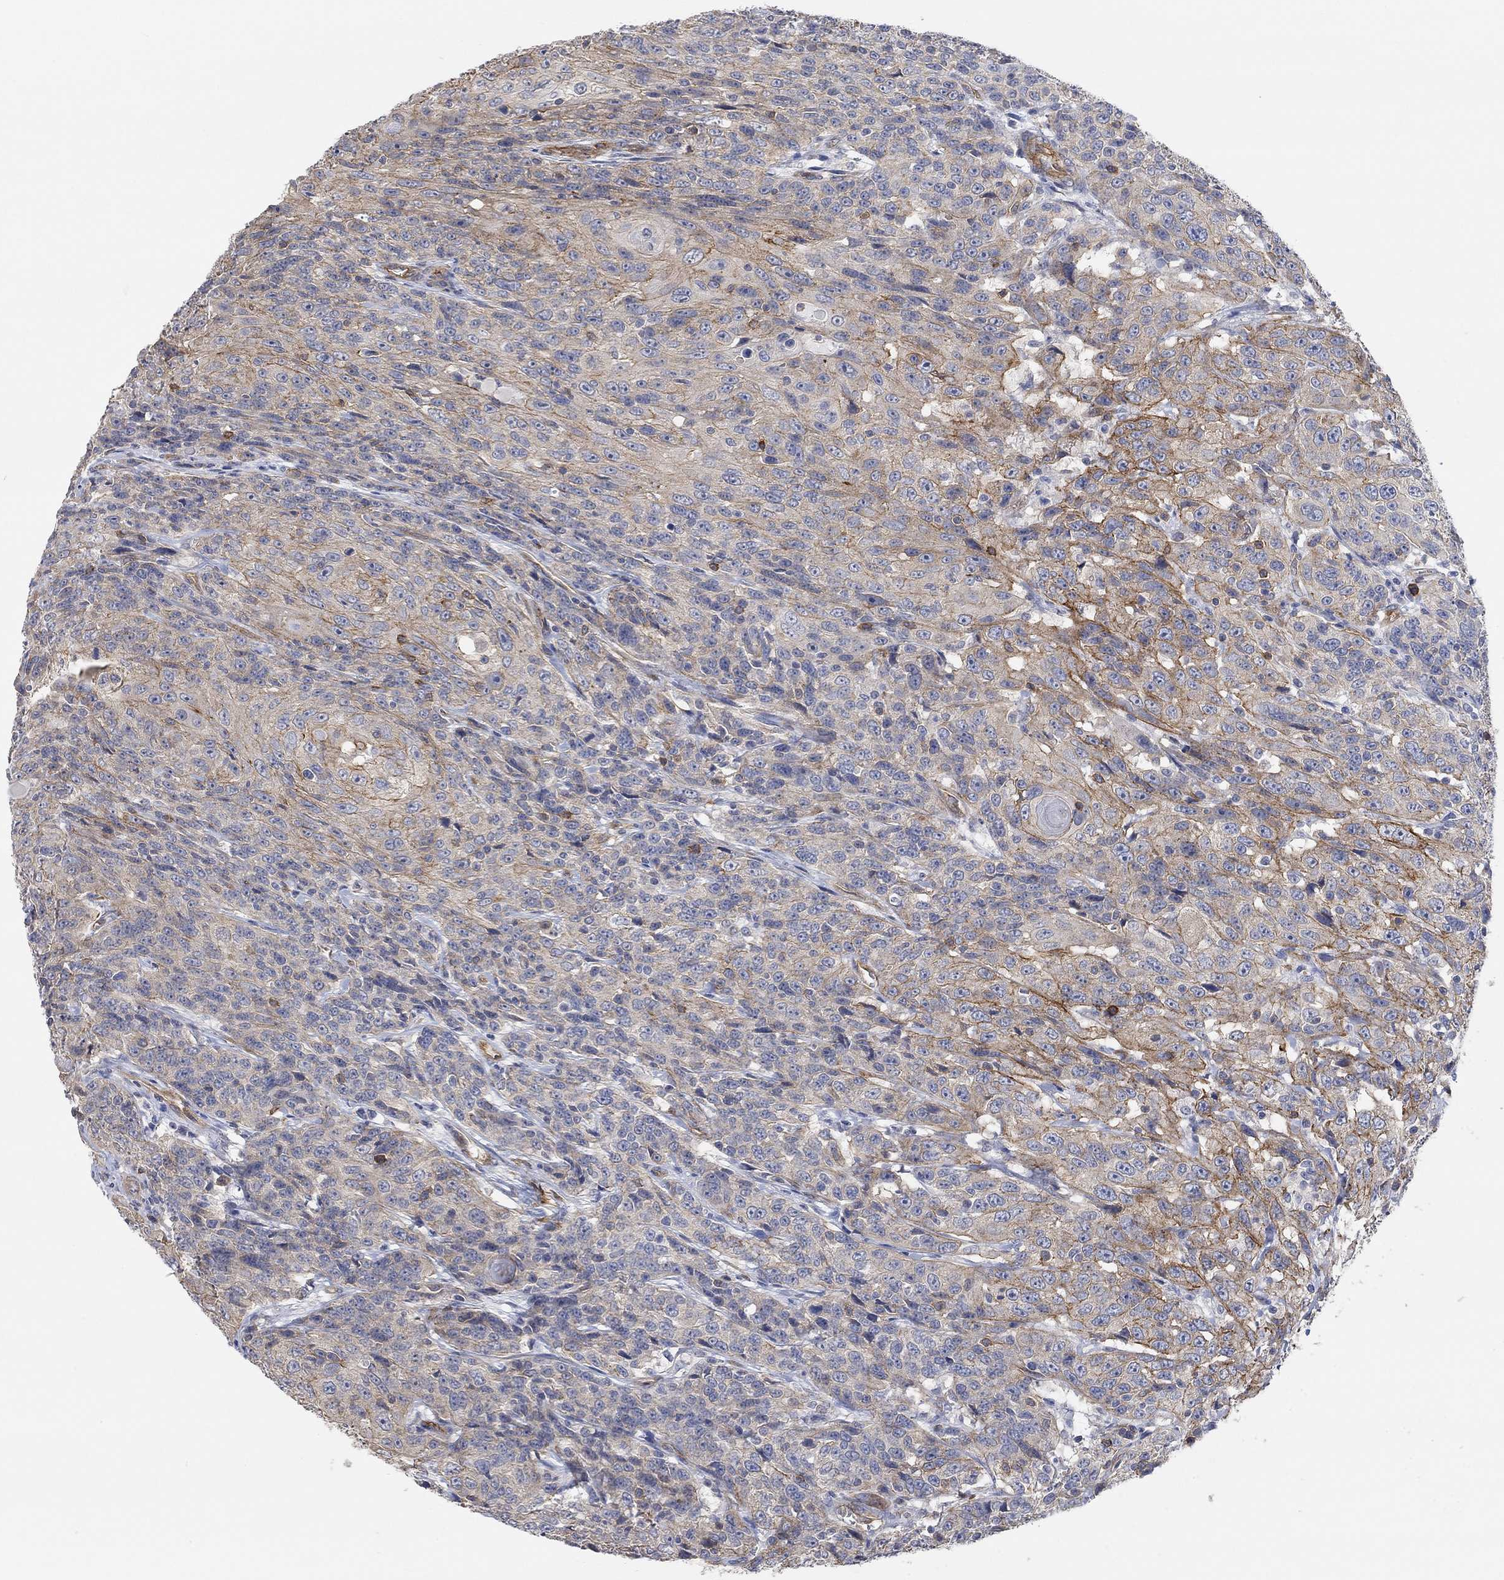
{"staining": {"intensity": "moderate", "quantity": "<25%", "location": "cytoplasmic/membranous"}, "tissue": "urothelial cancer", "cell_type": "Tumor cells", "image_type": "cancer", "snomed": [{"axis": "morphology", "description": "Urothelial carcinoma, NOS"}, {"axis": "morphology", "description": "Urothelial carcinoma, High grade"}, {"axis": "topography", "description": "Urinary bladder"}], "caption": "IHC (DAB) staining of human high-grade urothelial carcinoma demonstrates moderate cytoplasmic/membranous protein expression in approximately <25% of tumor cells.", "gene": "SYT16", "patient": {"sex": "female", "age": 73}}